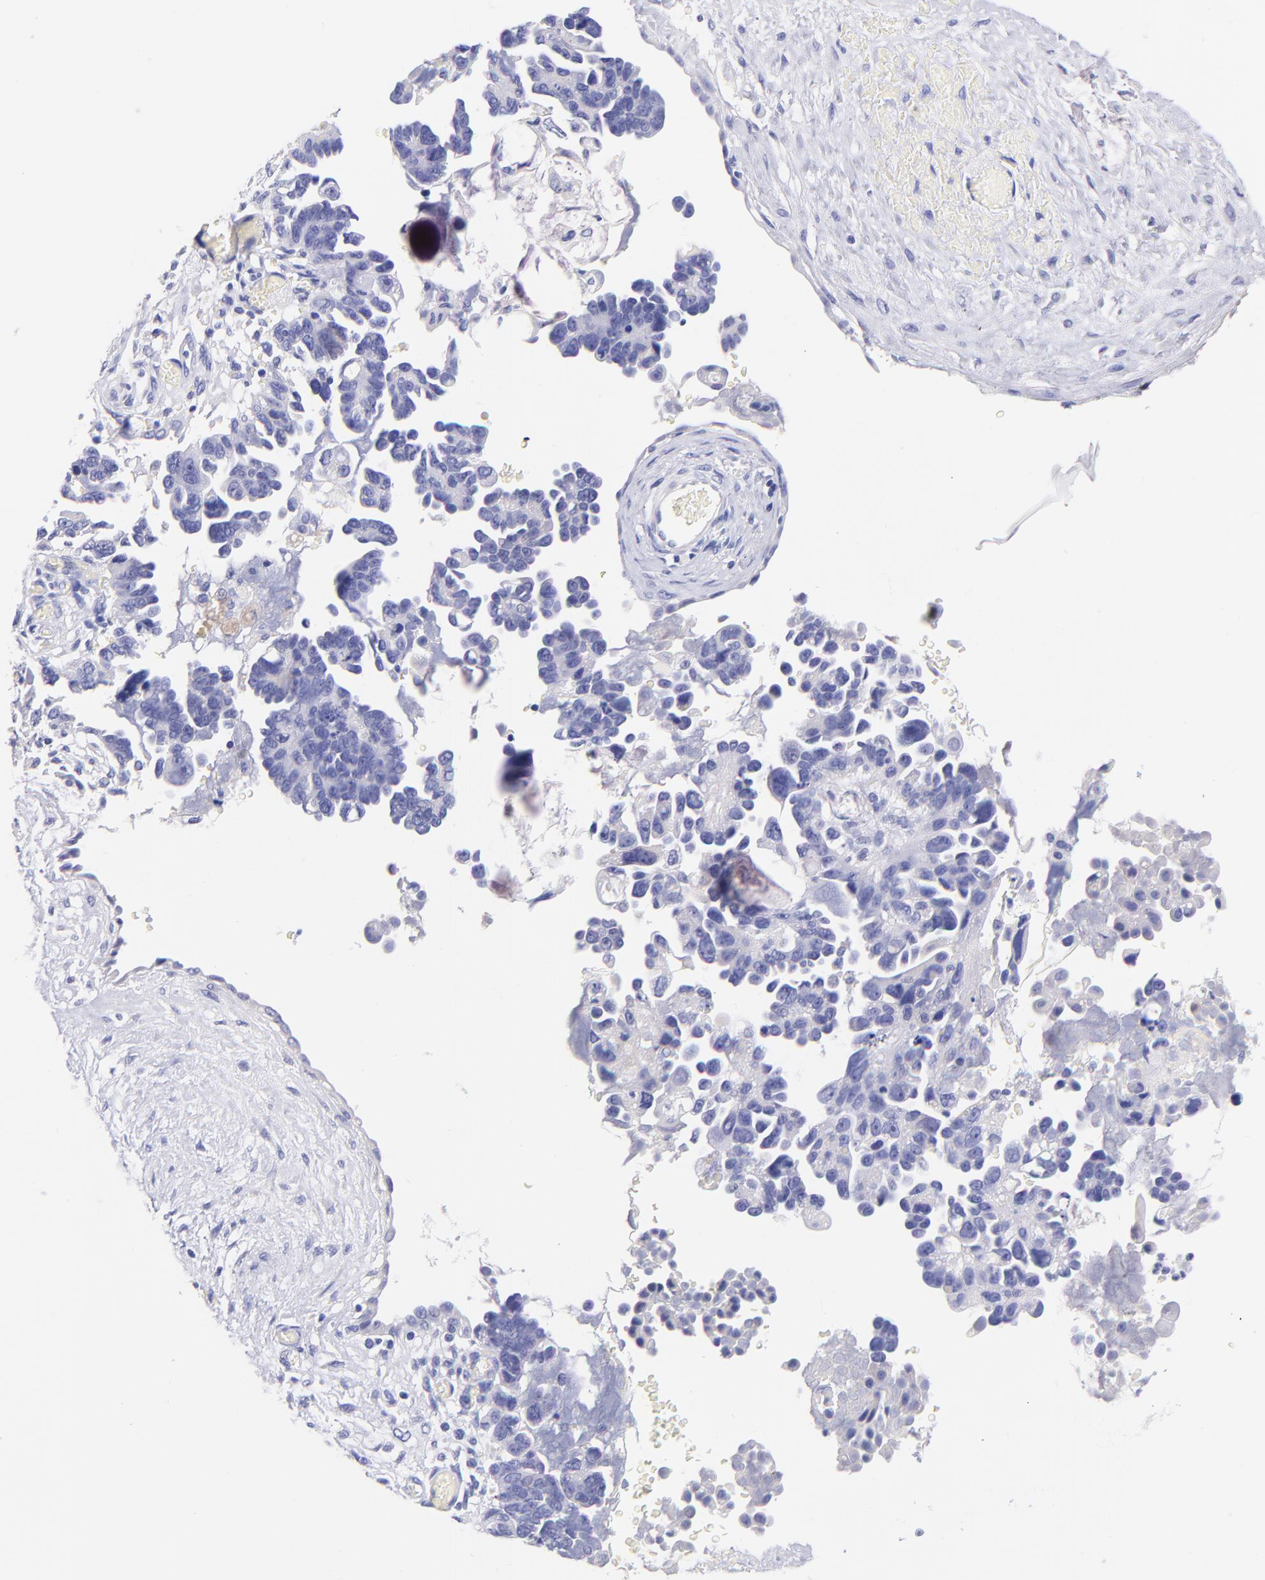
{"staining": {"intensity": "negative", "quantity": "none", "location": "none"}, "tissue": "ovarian cancer", "cell_type": "Tumor cells", "image_type": "cancer", "snomed": [{"axis": "morphology", "description": "Cystadenocarcinoma, serous, NOS"}, {"axis": "topography", "description": "Ovary"}], "caption": "Immunohistochemistry (IHC) of human ovarian cancer (serous cystadenocarcinoma) reveals no expression in tumor cells.", "gene": "RAB3B", "patient": {"sex": "female", "age": 63}}